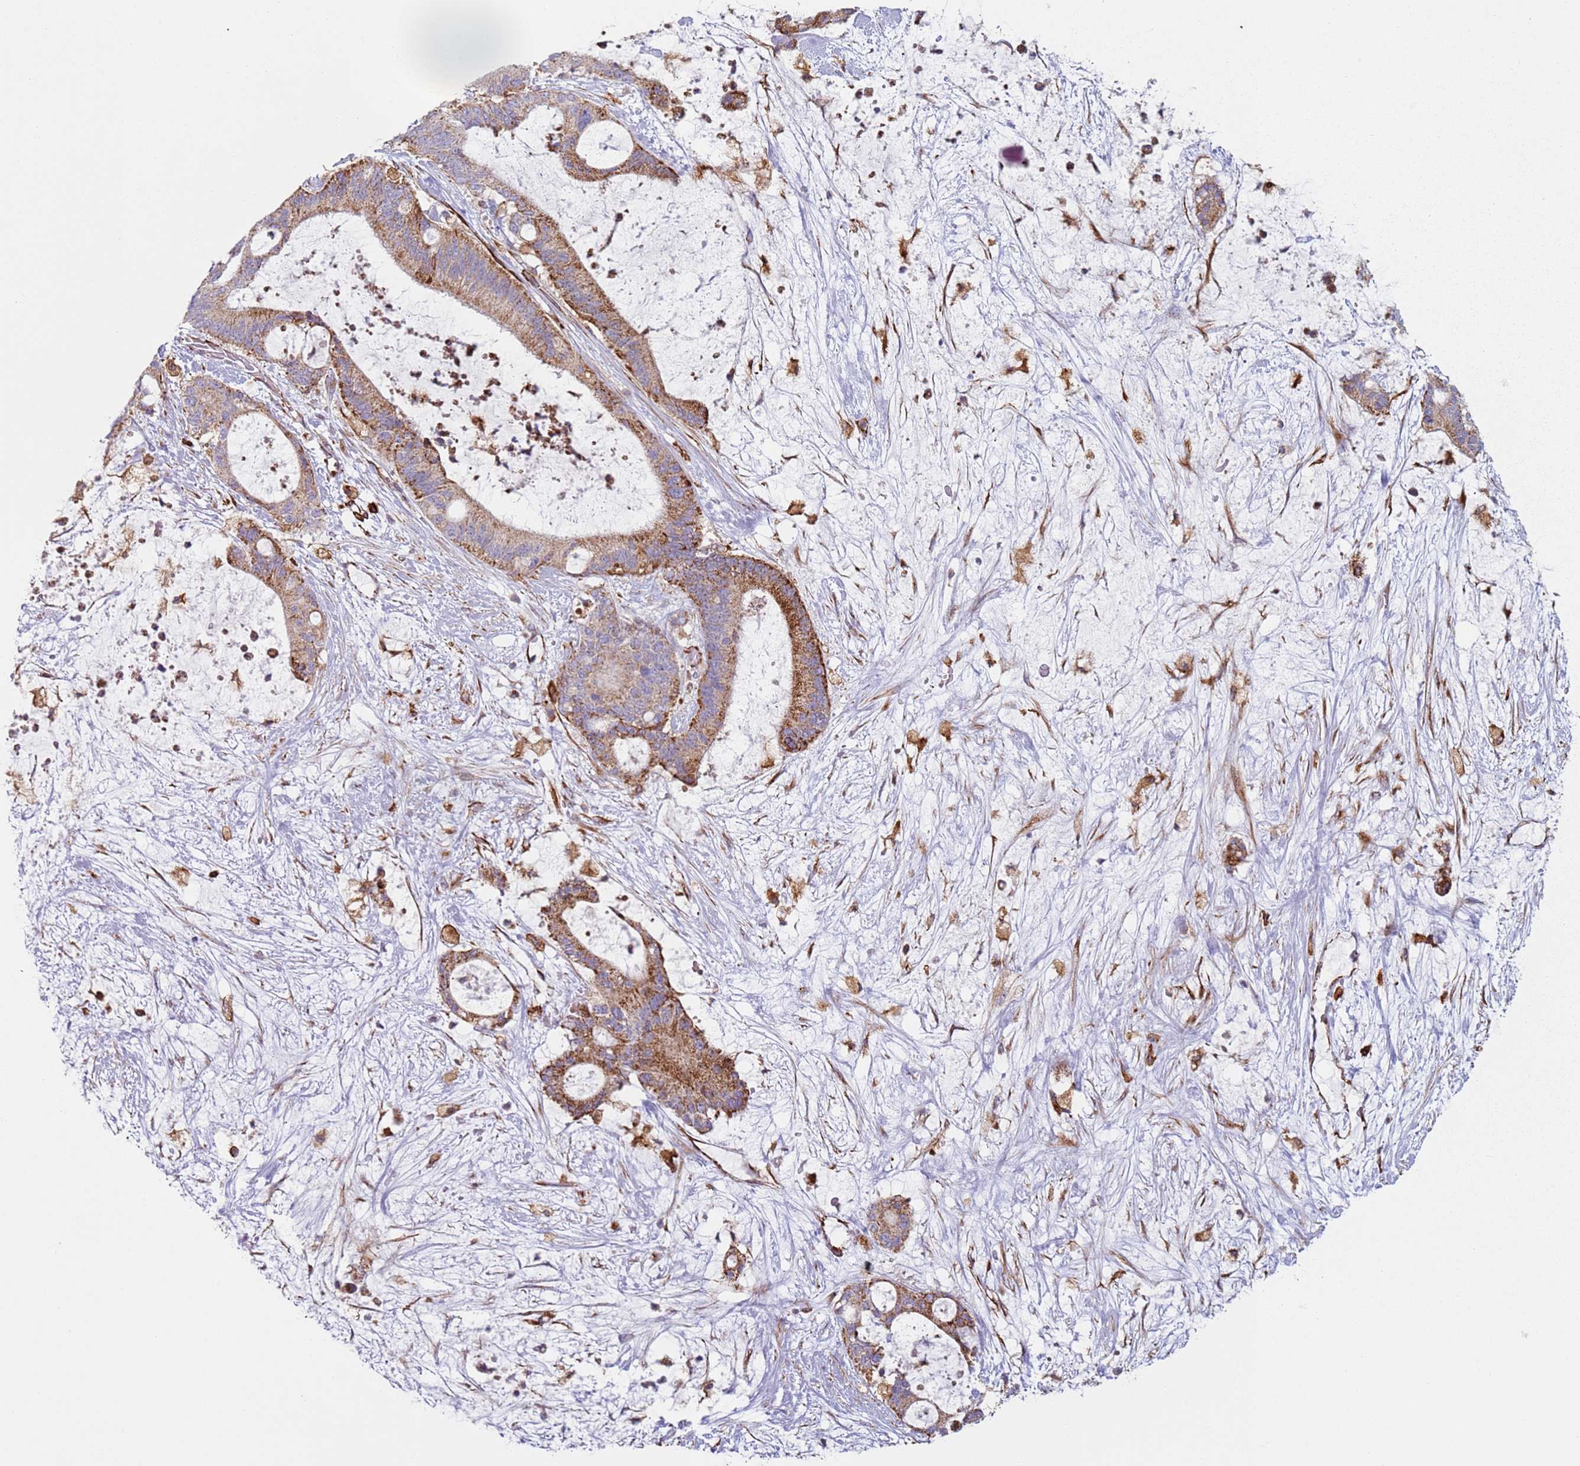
{"staining": {"intensity": "moderate", "quantity": ">75%", "location": "cytoplasmic/membranous"}, "tissue": "liver cancer", "cell_type": "Tumor cells", "image_type": "cancer", "snomed": [{"axis": "morphology", "description": "Normal tissue, NOS"}, {"axis": "morphology", "description": "Cholangiocarcinoma"}, {"axis": "topography", "description": "Liver"}, {"axis": "topography", "description": "Peripheral nerve tissue"}], "caption": "The photomicrograph exhibits a brown stain indicating the presence of a protein in the cytoplasmic/membranous of tumor cells in liver cholangiocarcinoma.", "gene": "SNAPIN", "patient": {"sex": "female", "age": 73}}